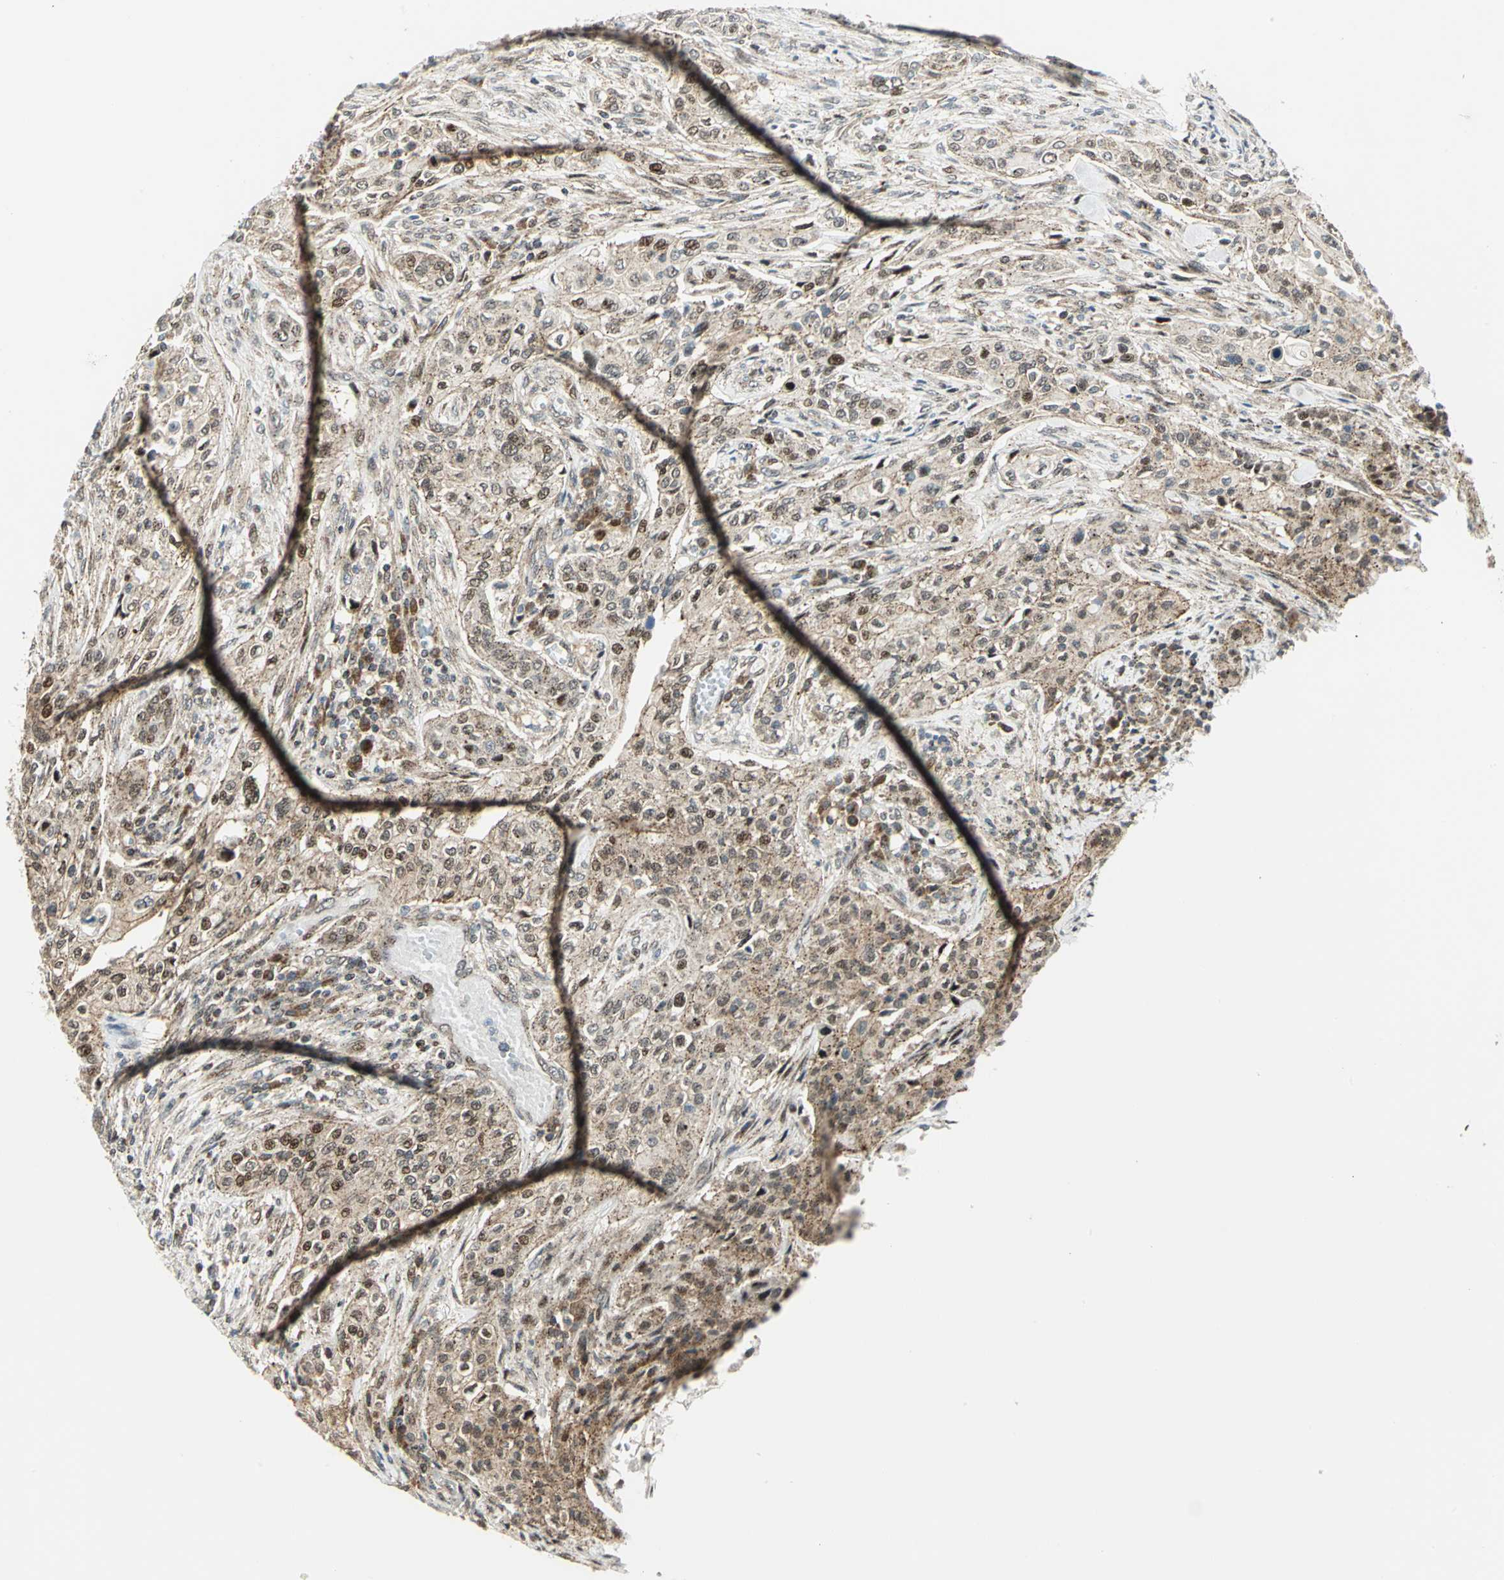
{"staining": {"intensity": "moderate", "quantity": ">75%", "location": "cytoplasmic/membranous,nuclear"}, "tissue": "urothelial cancer", "cell_type": "Tumor cells", "image_type": "cancer", "snomed": [{"axis": "morphology", "description": "Urothelial carcinoma, High grade"}, {"axis": "topography", "description": "Urinary bladder"}], "caption": "A micrograph showing moderate cytoplasmic/membranous and nuclear staining in about >75% of tumor cells in urothelial carcinoma (high-grade), as visualized by brown immunohistochemical staining.", "gene": "ATP6V1A", "patient": {"sex": "male", "age": 74}}